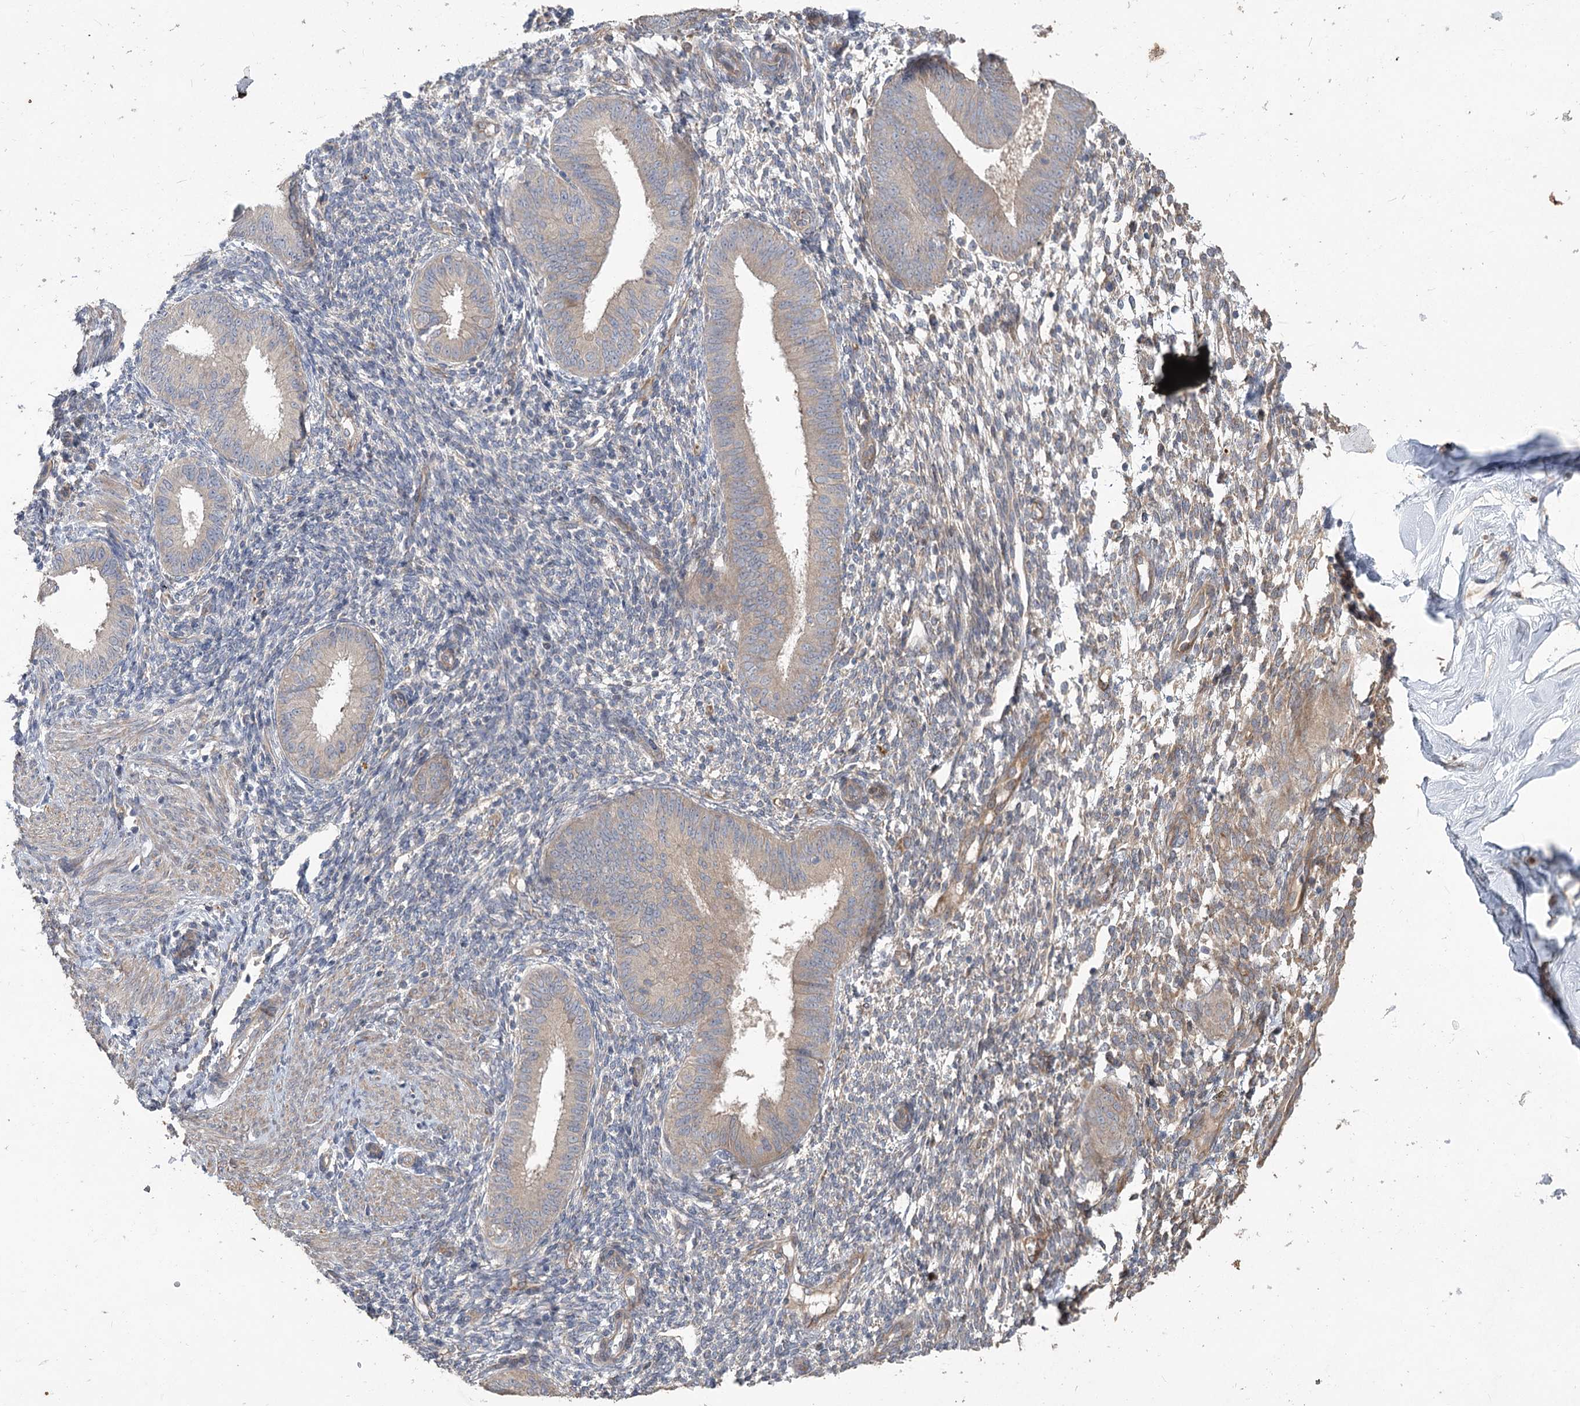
{"staining": {"intensity": "weak", "quantity": "<25%", "location": "cytoplasmic/membranous"}, "tissue": "endometrium", "cell_type": "Cells in endometrial stroma", "image_type": "normal", "snomed": [{"axis": "morphology", "description": "Normal tissue, NOS"}, {"axis": "topography", "description": "Uterus"}, {"axis": "topography", "description": "Endometrium"}], "caption": "DAB immunohistochemical staining of benign endometrium reveals no significant expression in cells in endometrial stroma.", "gene": "RIN2", "patient": {"sex": "female", "age": 48}}